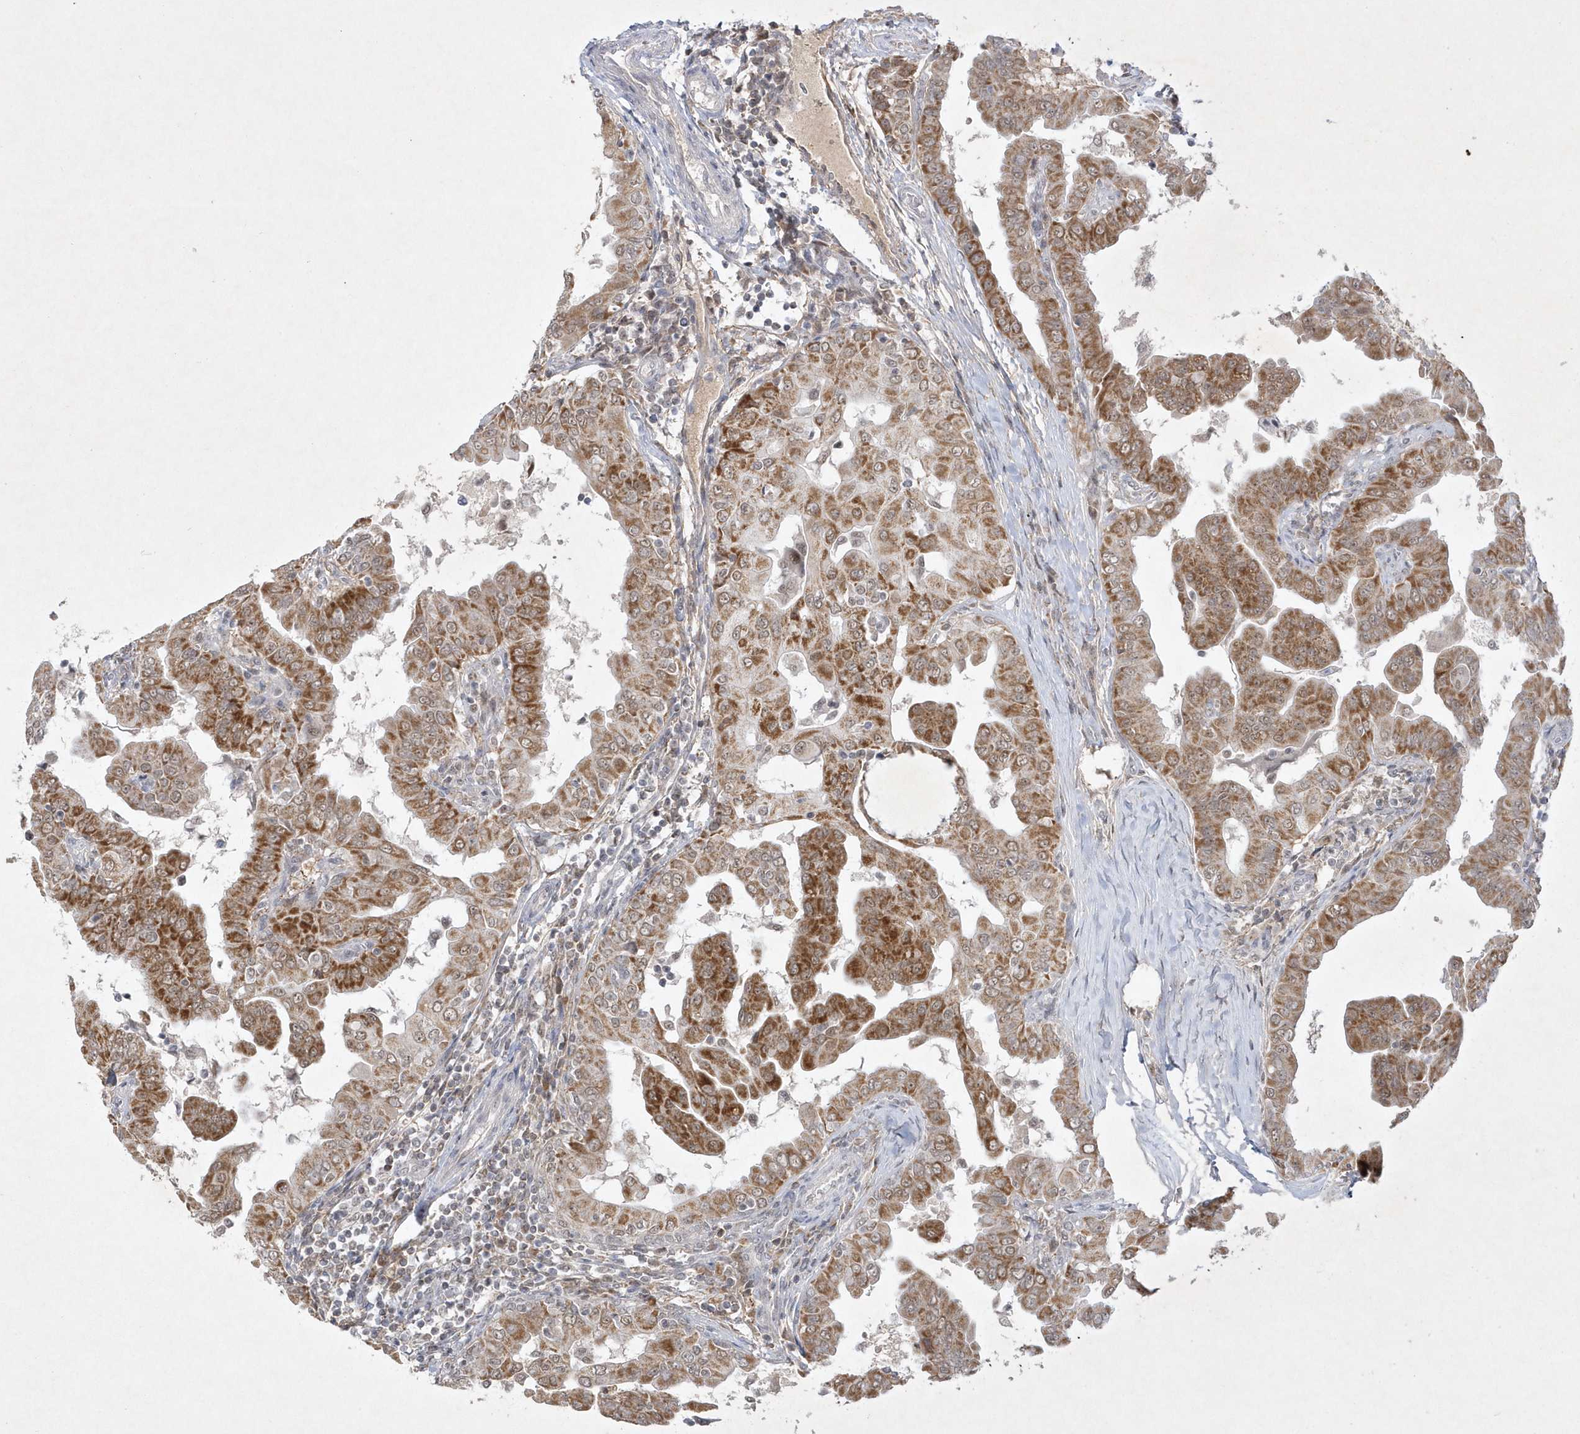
{"staining": {"intensity": "strong", "quantity": ">75%", "location": "cytoplasmic/membranous"}, "tissue": "thyroid cancer", "cell_type": "Tumor cells", "image_type": "cancer", "snomed": [{"axis": "morphology", "description": "Papillary adenocarcinoma, NOS"}, {"axis": "topography", "description": "Thyroid gland"}], "caption": "This micrograph reveals IHC staining of thyroid papillary adenocarcinoma, with high strong cytoplasmic/membranous positivity in approximately >75% of tumor cells.", "gene": "CPSF3", "patient": {"sex": "male", "age": 33}}